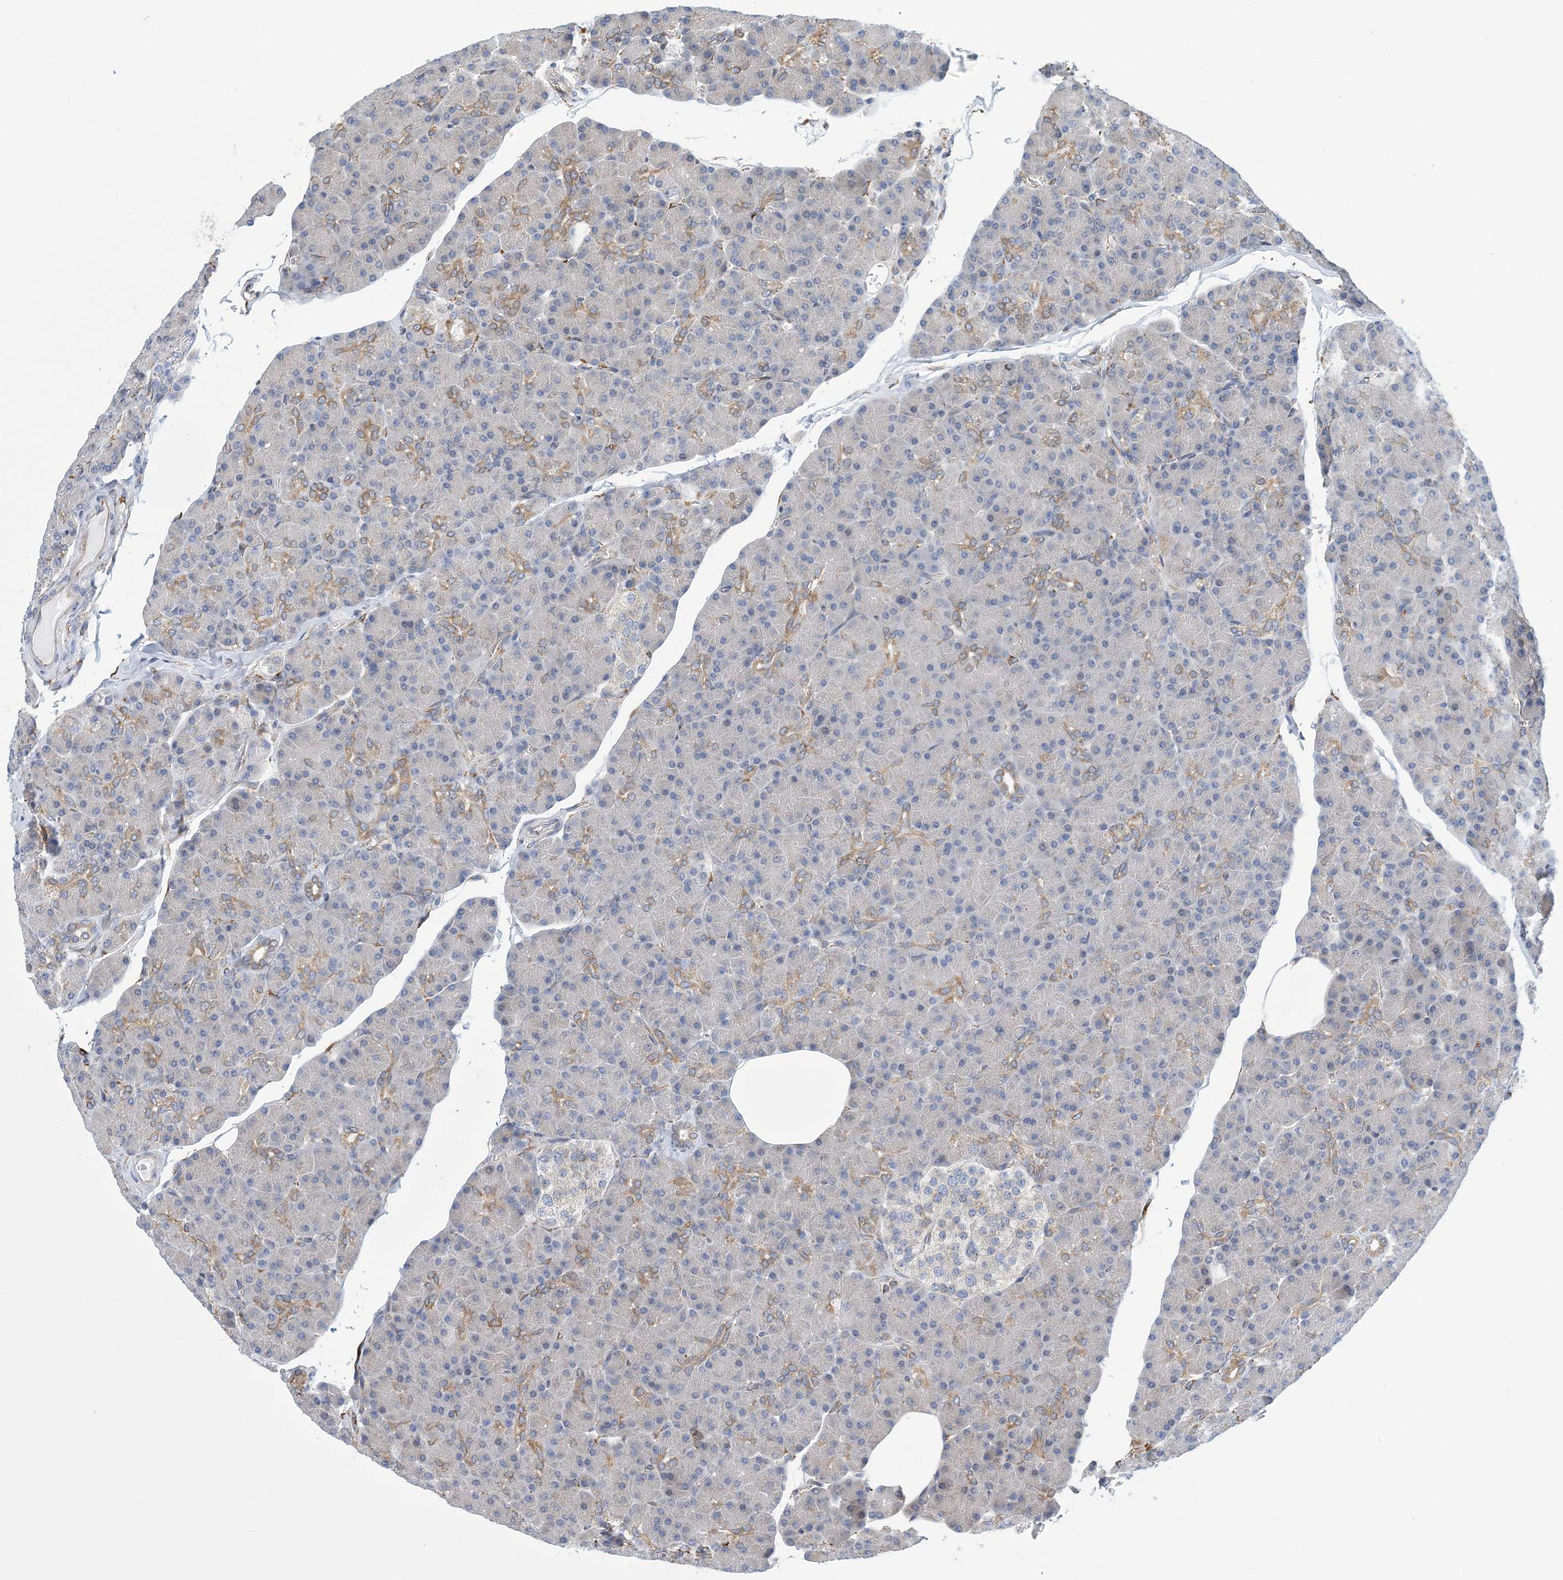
{"staining": {"intensity": "moderate", "quantity": "<25%", "location": "cytoplasmic/membranous"}, "tissue": "pancreas", "cell_type": "Exocrine glandular cells", "image_type": "normal", "snomed": [{"axis": "morphology", "description": "Normal tissue, NOS"}, {"axis": "topography", "description": "Pancreas"}], "caption": "Normal pancreas demonstrates moderate cytoplasmic/membranous expression in about <25% of exocrine glandular cells, visualized by immunohistochemistry.", "gene": "CCDC14", "patient": {"sex": "female", "age": 43}}